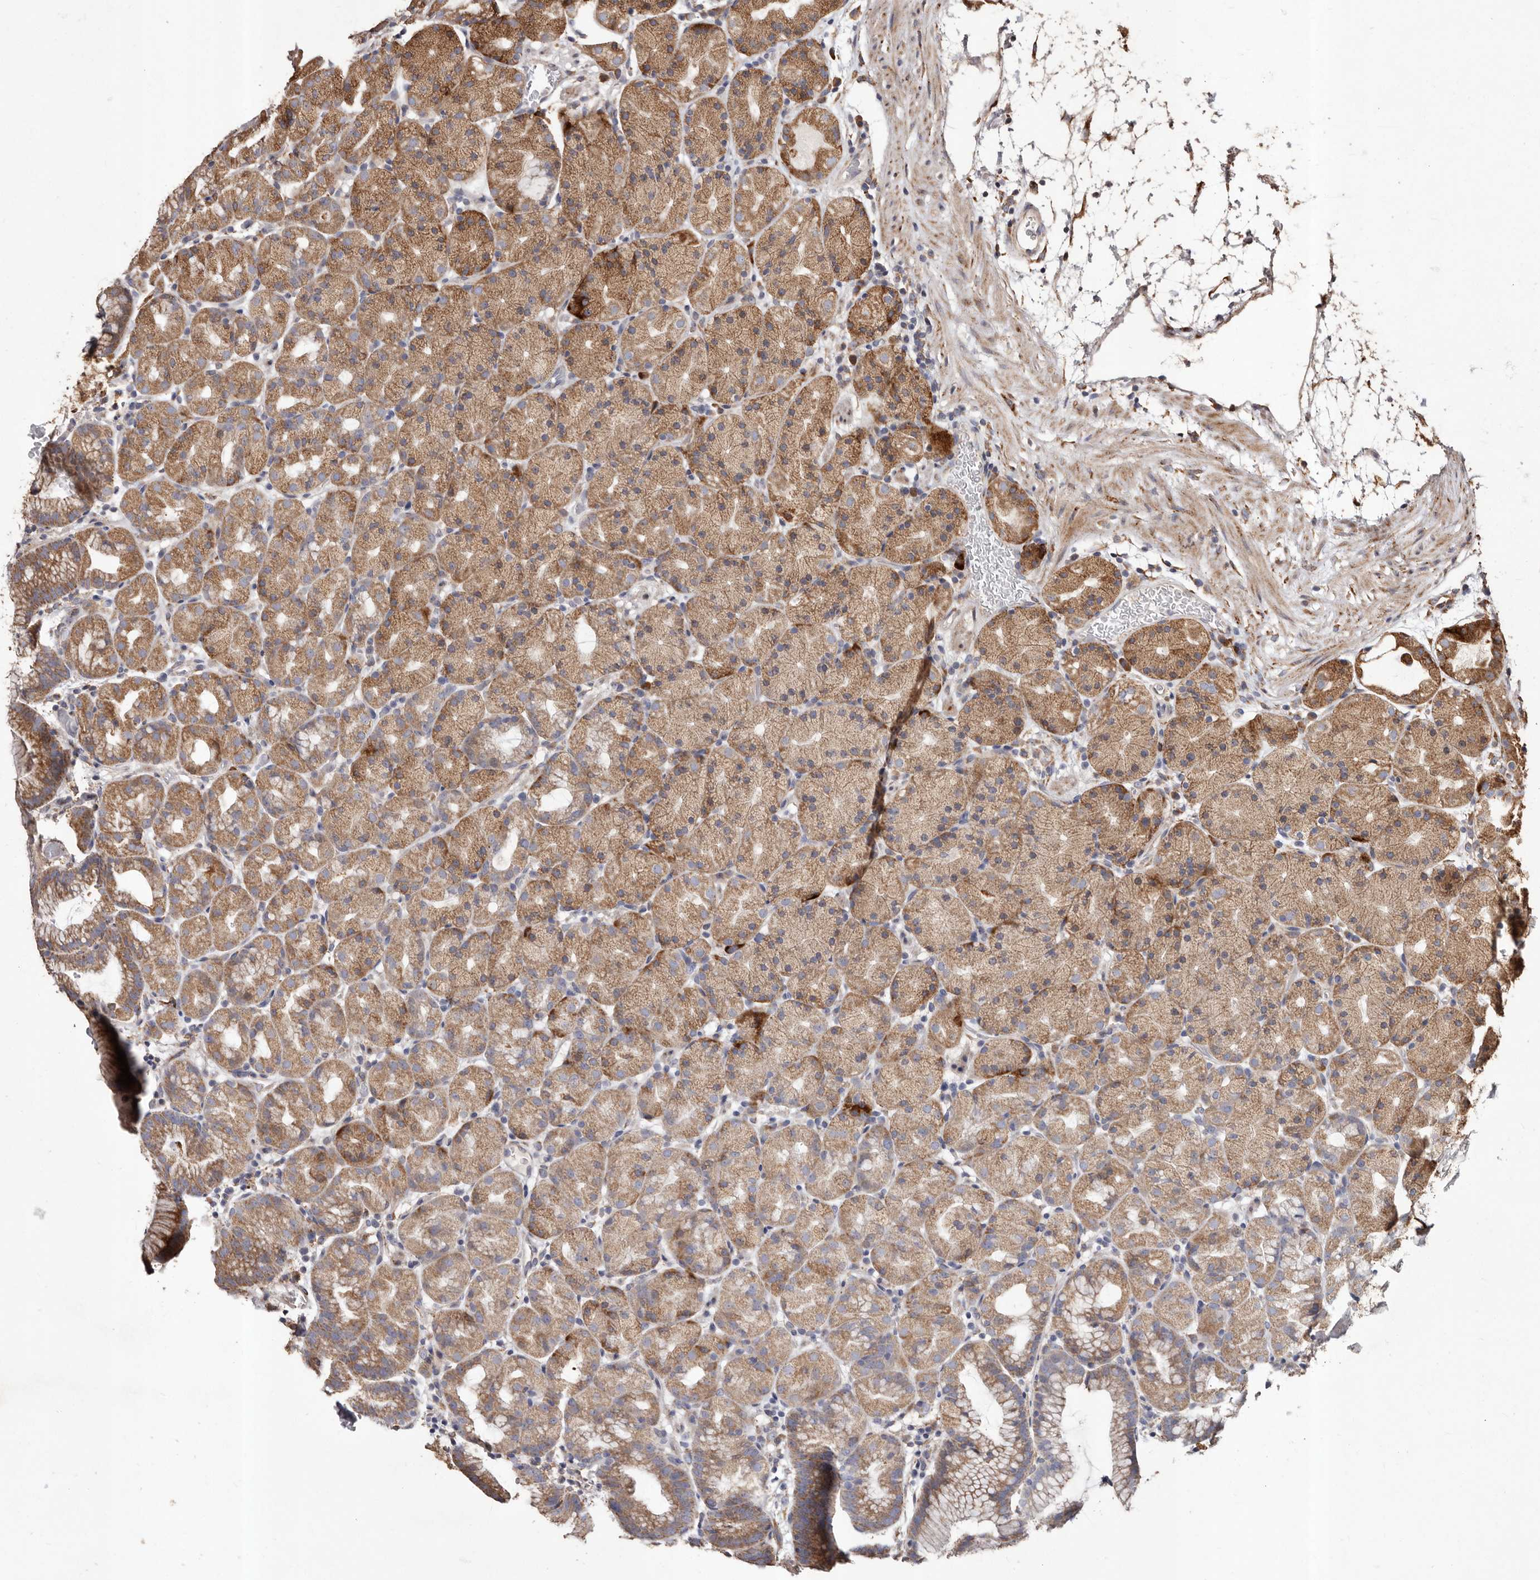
{"staining": {"intensity": "moderate", "quantity": ">75%", "location": "cytoplasmic/membranous"}, "tissue": "stomach", "cell_type": "Glandular cells", "image_type": "normal", "snomed": [{"axis": "morphology", "description": "Normal tissue, NOS"}, {"axis": "topography", "description": "Stomach, upper"}], "caption": "Moderate cytoplasmic/membranous positivity is identified in about >75% of glandular cells in benign stomach. Using DAB (3,3'-diaminobenzidine) (brown) and hematoxylin (blue) stains, captured at high magnification using brightfield microscopy.", "gene": "STEAP2", "patient": {"sex": "male", "age": 48}}